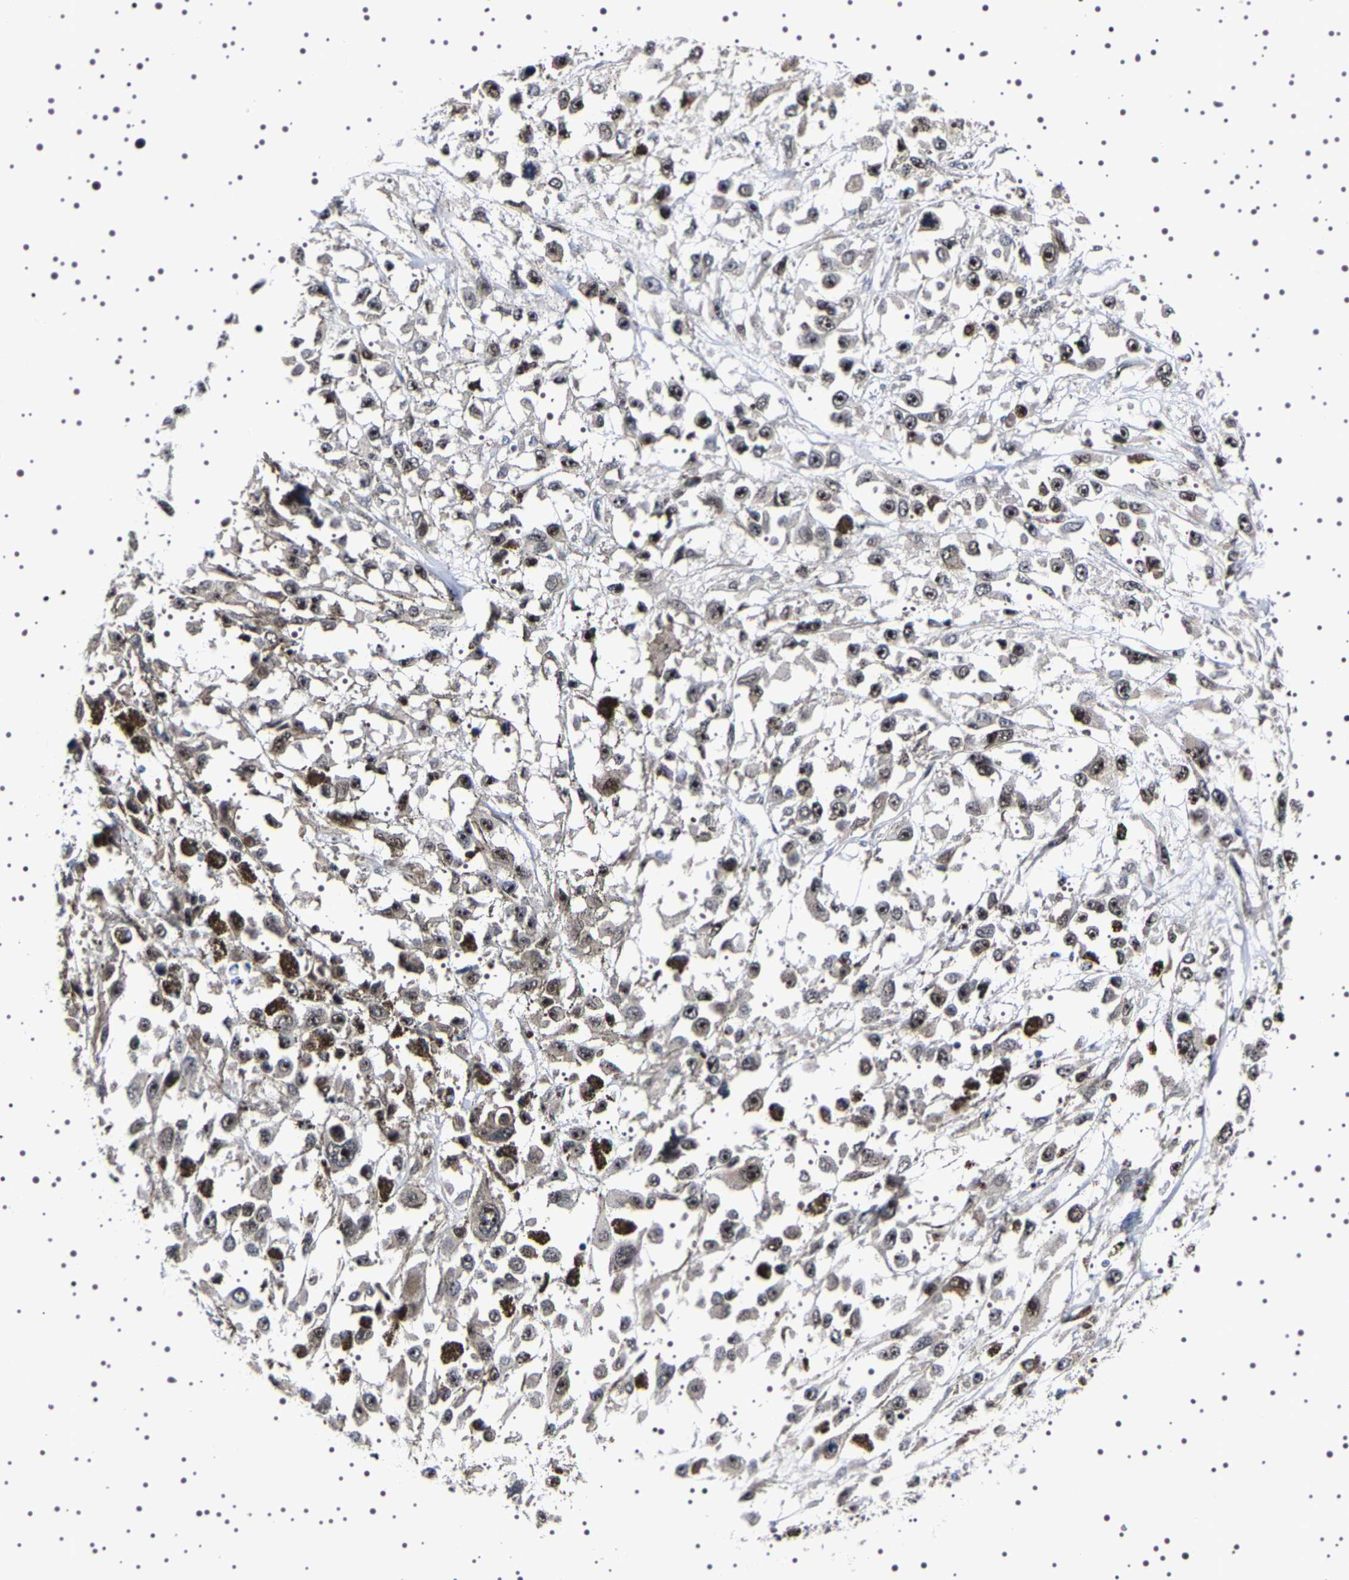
{"staining": {"intensity": "strong", "quantity": "25%-75%", "location": "nuclear"}, "tissue": "melanoma", "cell_type": "Tumor cells", "image_type": "cancer", "snomed": [{"axis": "morphology", "description": "Malignant melanoma, Metastatic site"}, {"axis": "topography", "description": "Lymph node"}], "caption": "Protein expression analysis of human malignant melanoma (metastatic site) reveals strong nuclear expression in approximately 25%-75% of tumor cells.", "gene": "GNL3", "patient": {"sex": "male", "age": 59}}